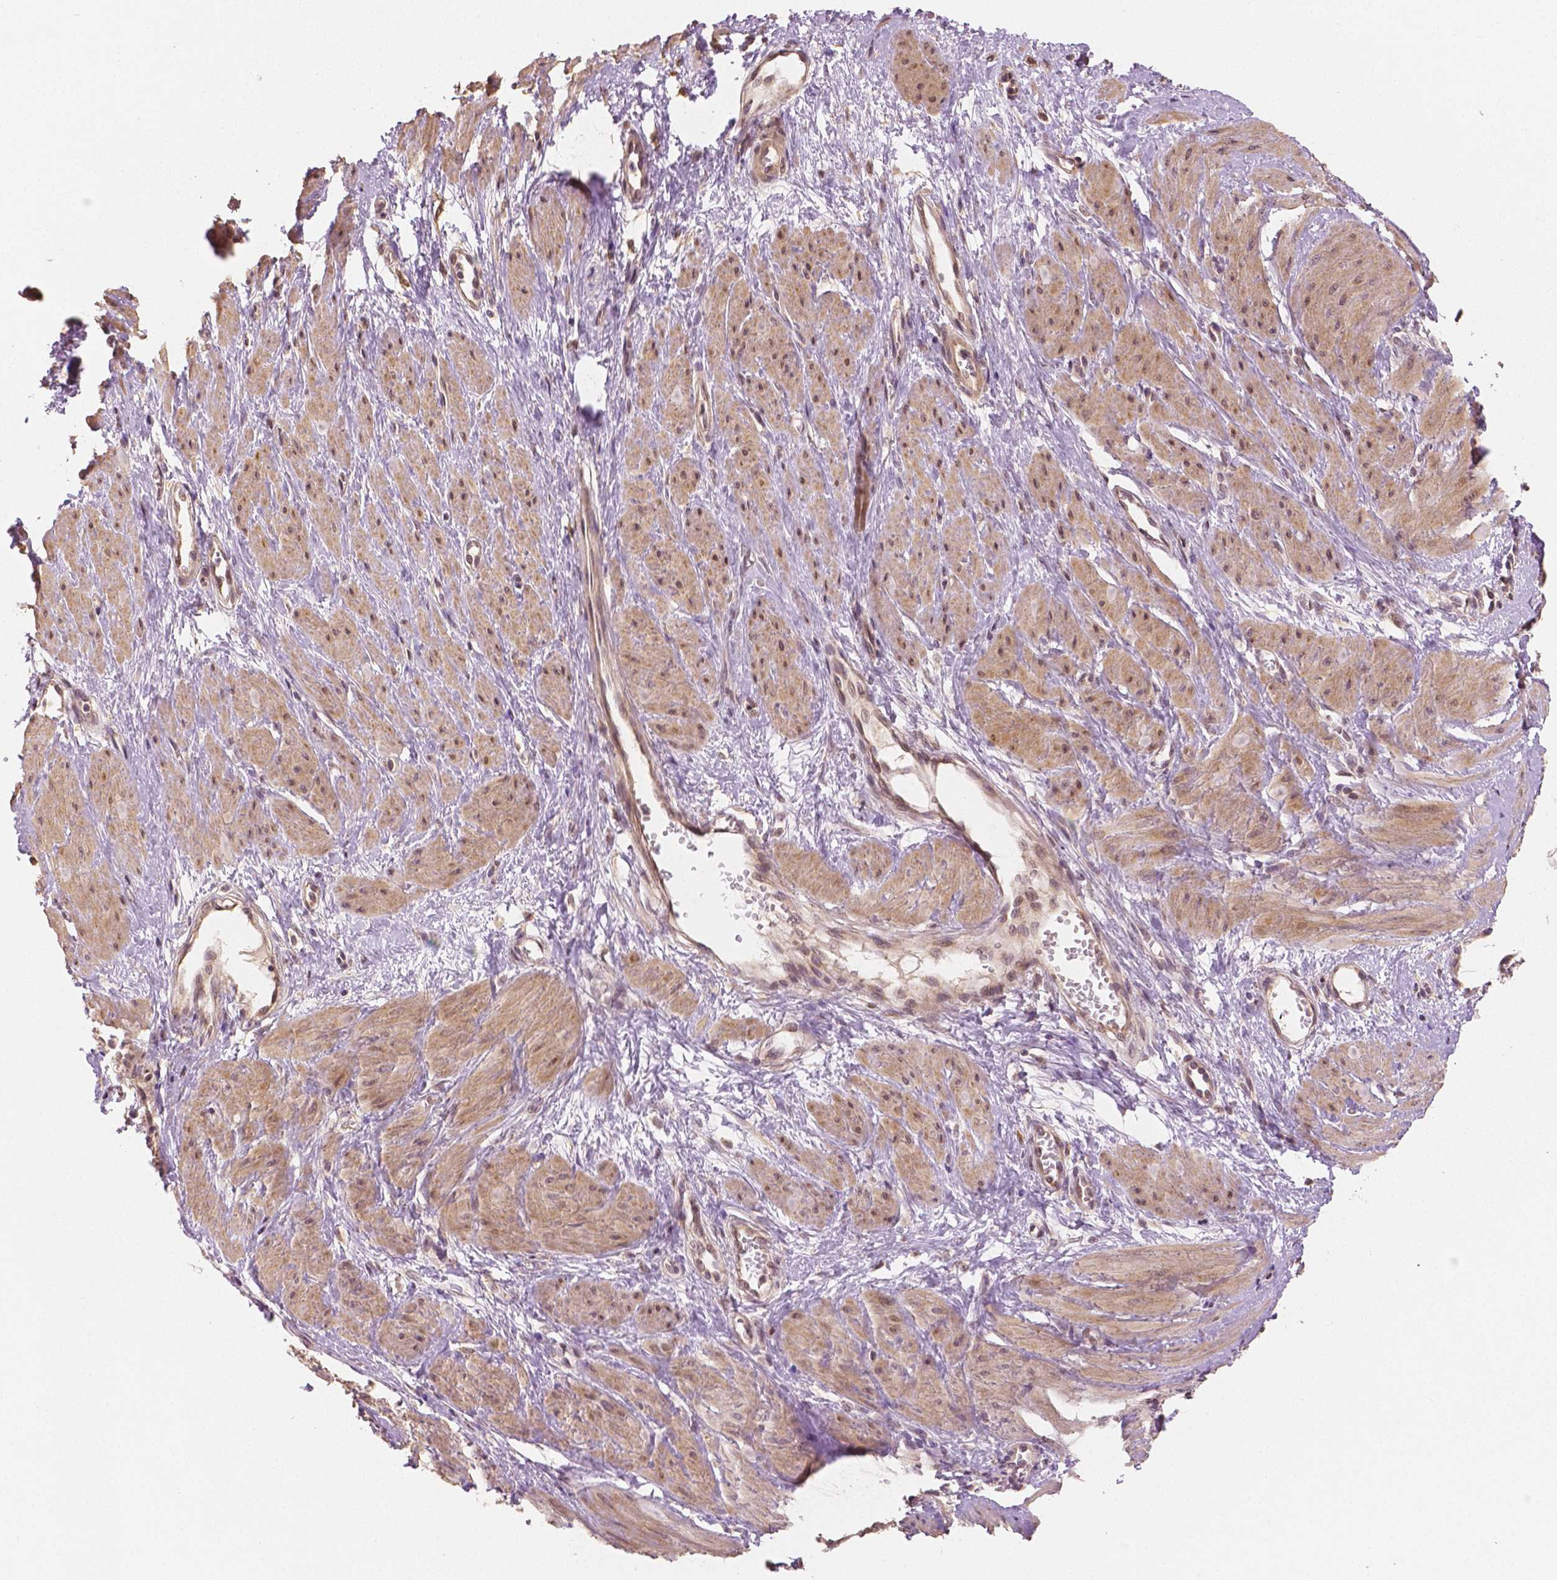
{"staining": {"intensity": "weak", "quantity": ">75%", "location": "cytoplasmic/membranous,nuclear"}, "tissue": "smooth muscle", "cell_type": "Smooth muscle cells", "image_type": "normal", "snomed": [{"axis": "morphology", "description": "Normal tissue, NOS"}, {"axis": "topography", "description": "Smooth muscle"}, {"axis": "topography", "description": "Uterus"}], "caption": "Immunohistochemical staining of benign smooth muscle reveals low levels of weak cytoplasmic/membranous,nuclear staining in approximately >75% of smooth muscle cells. The staining was performed using DAB, with brown indicating positive protein expression. Nuclei are stained blue with hematoxylin.", "gene": "CLBA1", "patient": {"sex": "female", "age": 39}}